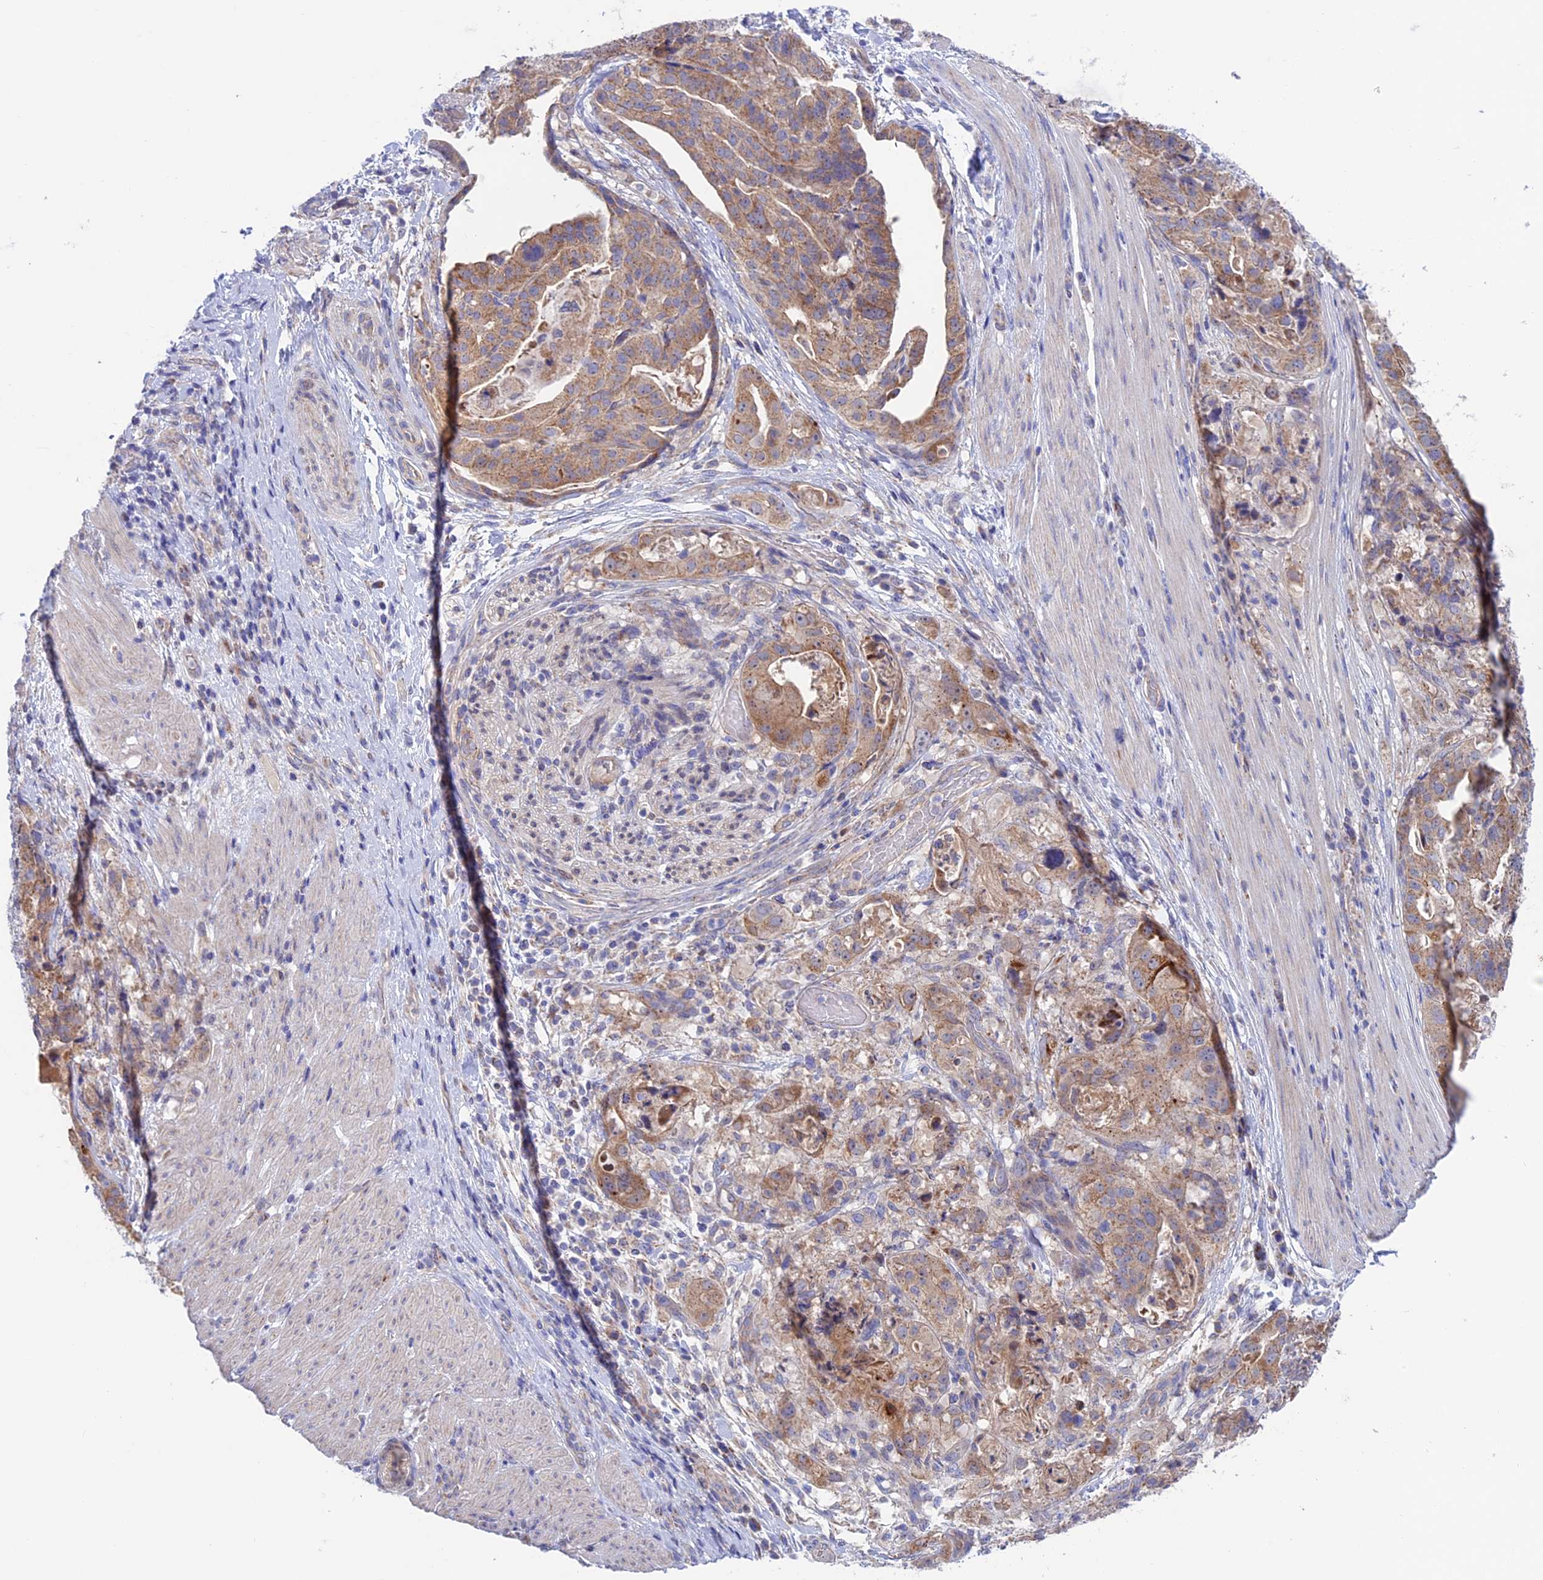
{"staining": {"intensity": "moderate", "quantity": ">75%", "location": "cytoplasmic/membranous"}, "tissue": "stomach cancer", "cell_type": "Tumor cells", "image_type": "cancer", "snomed": [{"axis": "morphology", "description": "Adenocarcinoma, NOS"}, {"axis": "topography", "description": "Stomach"}], "caption": "Immunohistochemical staining of human adenocarcinoma (stomach) displays moderate cytoplasmic/membranous protein positivity in about >75% of tumor cells.", "gene": "ETFDH", "patient": {"sex": "male", "age": 48}}